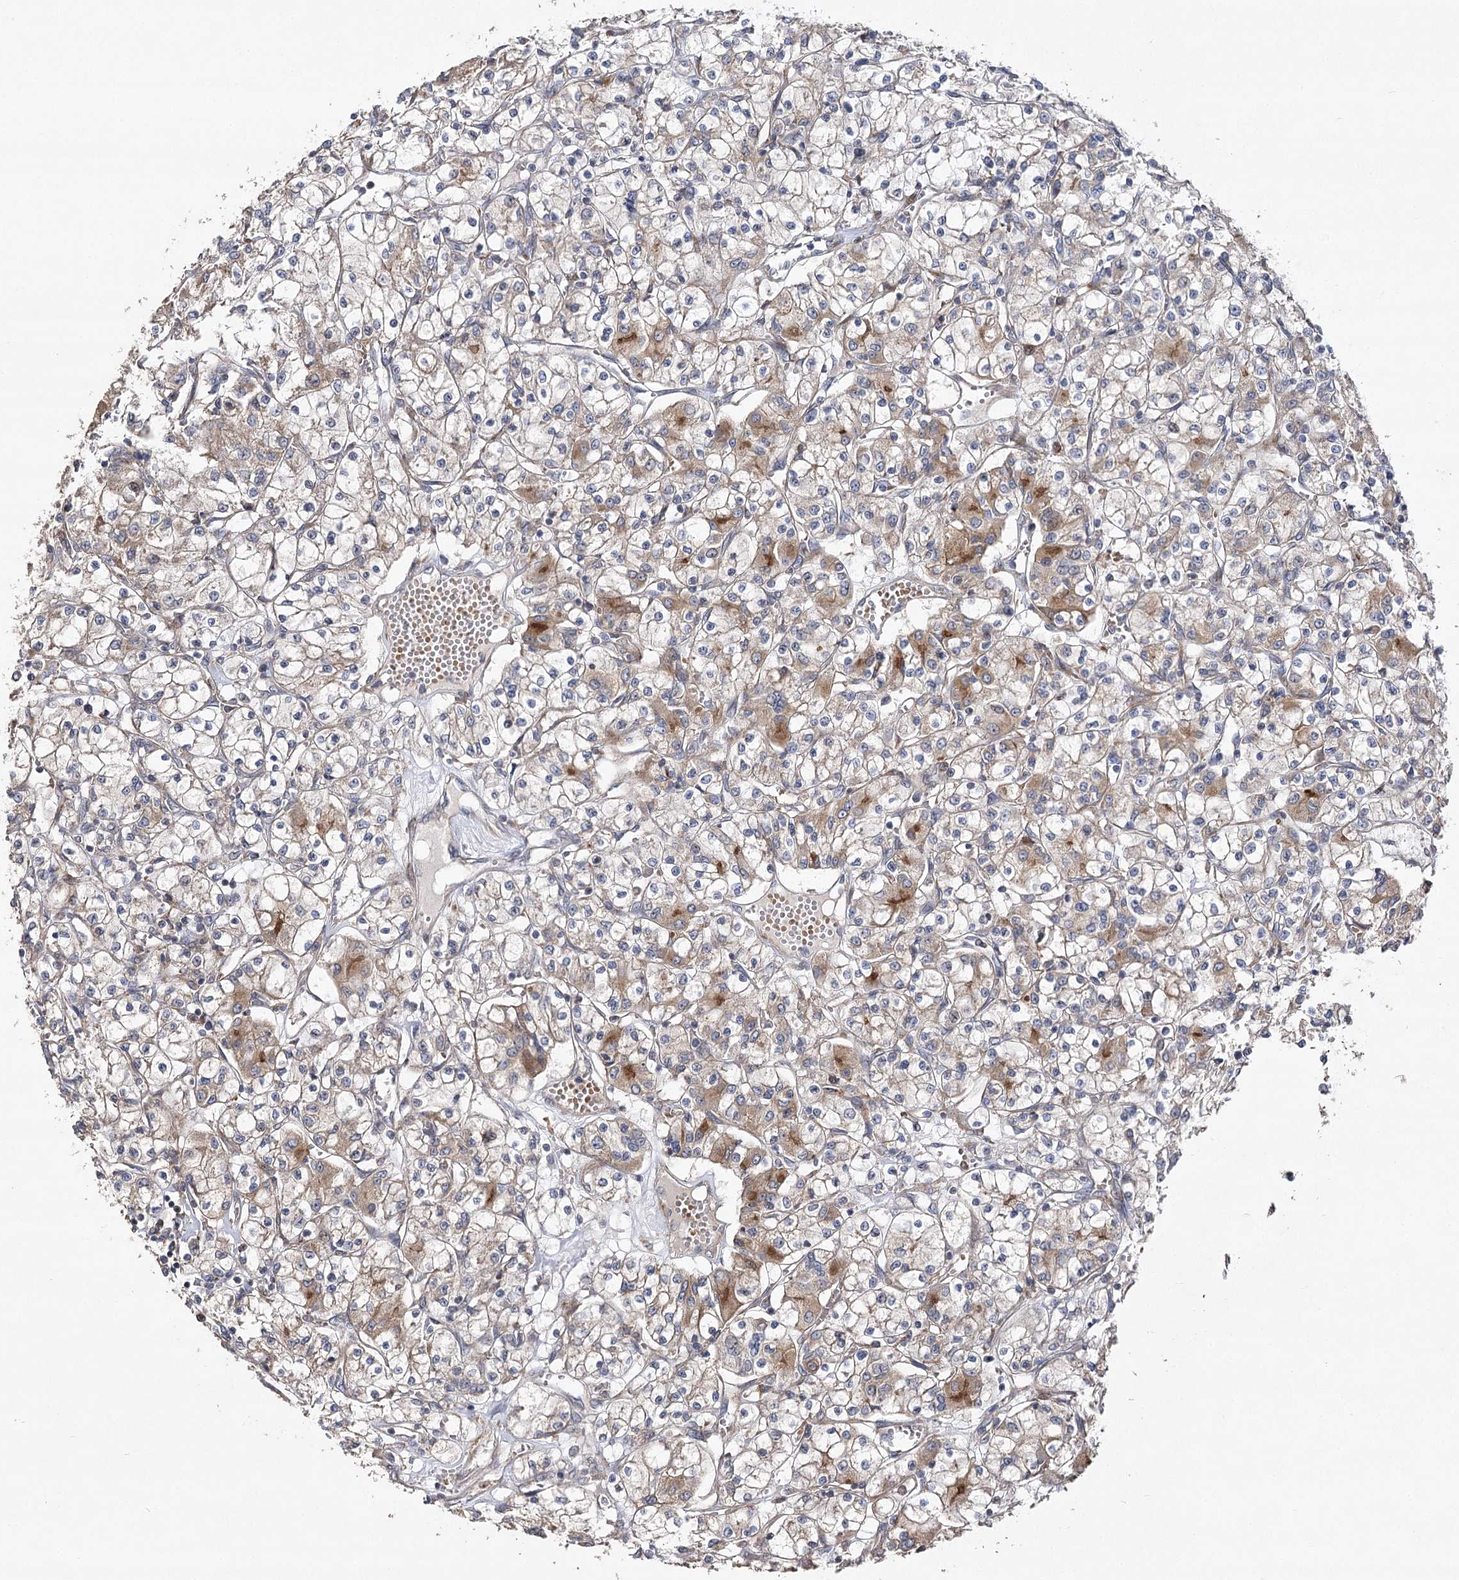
{"staining": {"intensity": "moderate", "quantity": "25%-75%", "location": "cytoplasmic/membranous"}, "tissue": "renal cancer", "cell_type": "Tumor cells", "image_type": "cancer", "snomed": [{"axis": "morphology", "description": "Adenocarcinoma, NOS"}, {"axis": "topography", "description": "Kidney"}], "caption": "This photomicrograph demonstrates adenocarcinoma (renal) stained with IHC to label a protein in brown. The cytoplasmic/membranous of tumor cells show moderate positivity for the protein. Nuclei are counter-stained blue.", "gene": "OBSL1", "patient": {"sex": "female", "age": 59}}